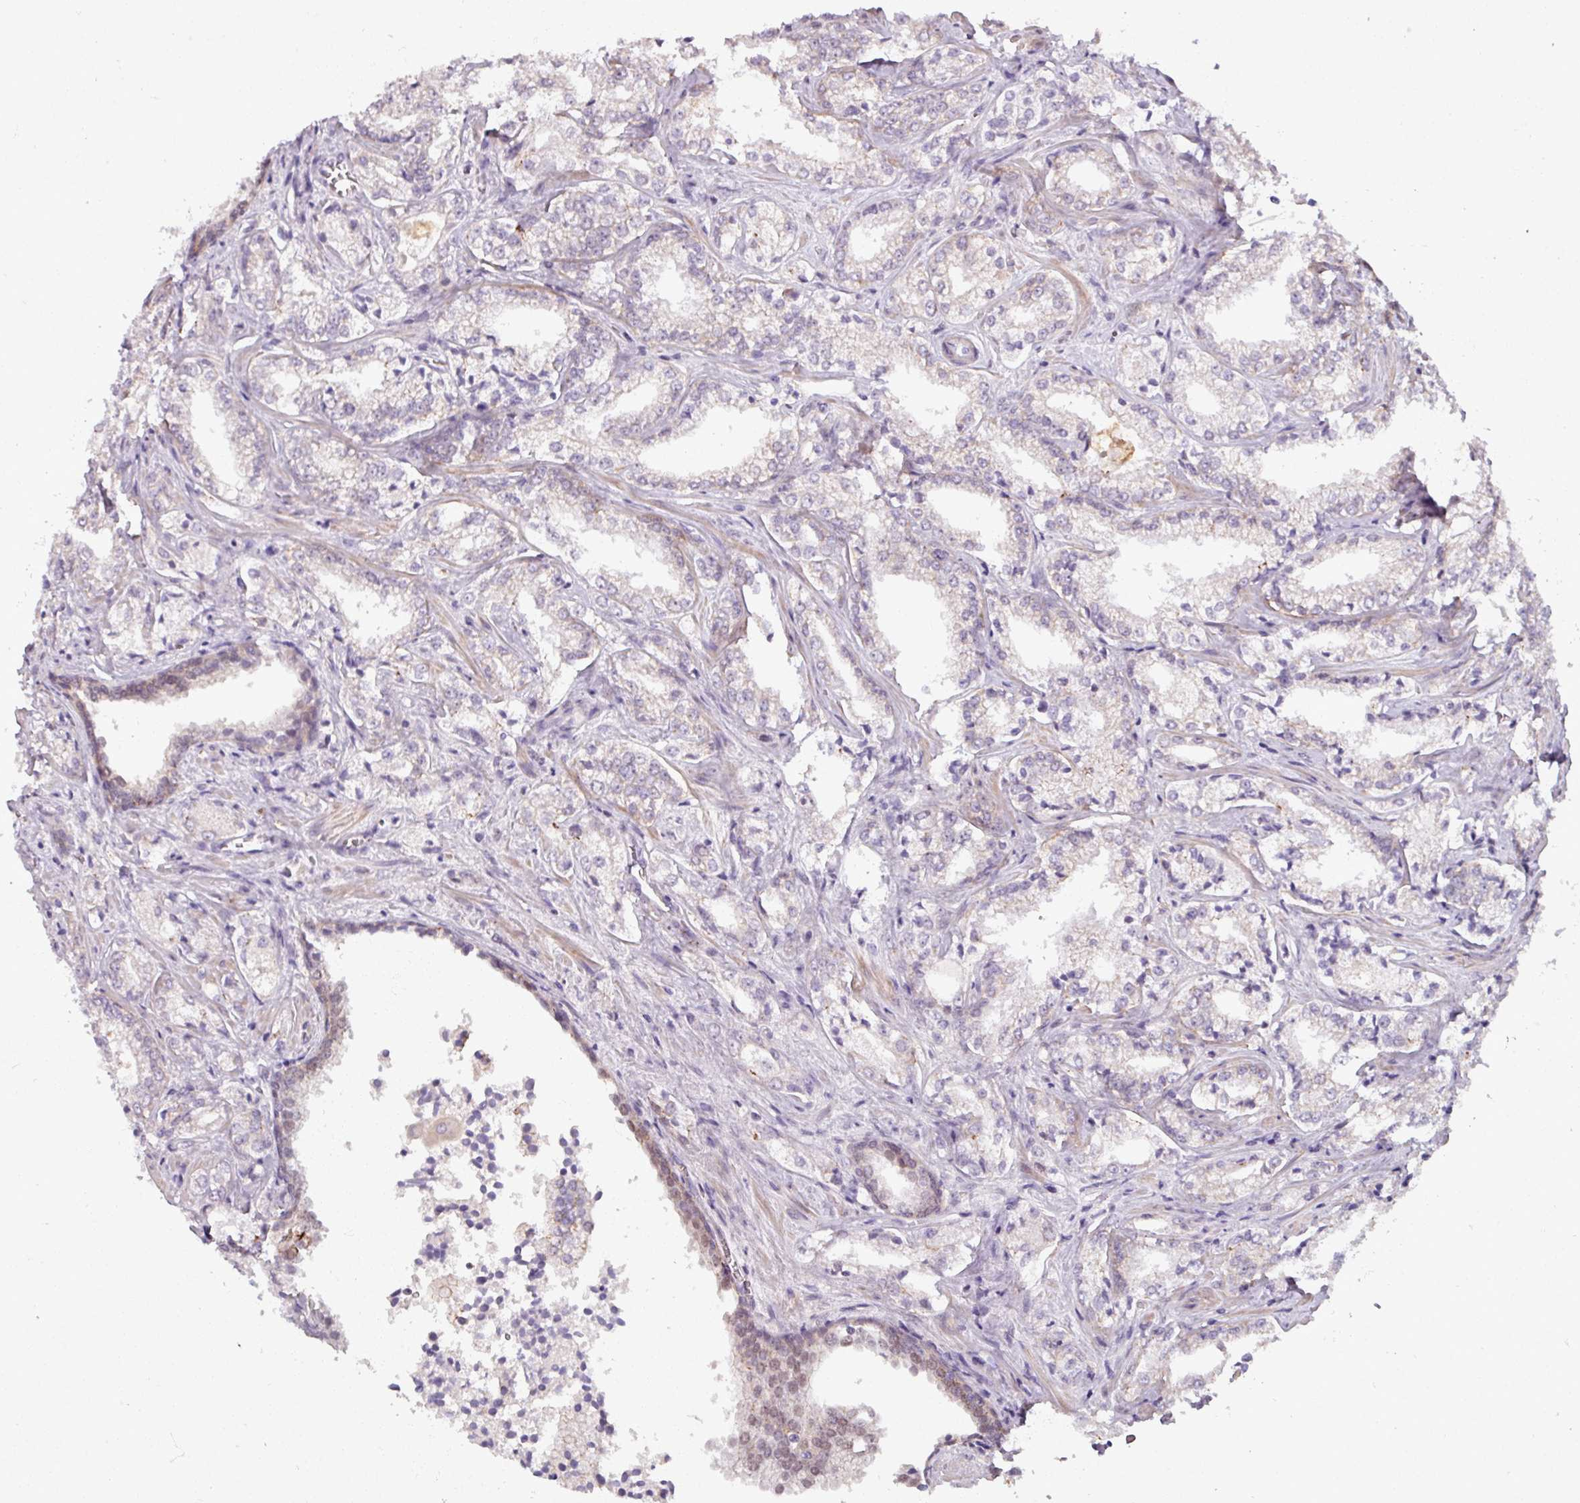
{"staining": {"intensity": "weak", "quantity": "<25%", "location": "cytoplasmic/membranous"}, "tissue": "prostate cancer", "cell_type": "Tumor cells", "image_type": "cancer", "snomed": [{"axis": "morphology", "description": "Adenocarcinoma, Low grade"}, {"axis": "topography", "description": "Prostate"}], "caption": "An image of prostate cancer (low-grade adenocarcinoma) stained for a protein reveals no brown staining in tumor cells.", "gene": "PNMA6A", "patient": {"sex": "male", "age": 47}}